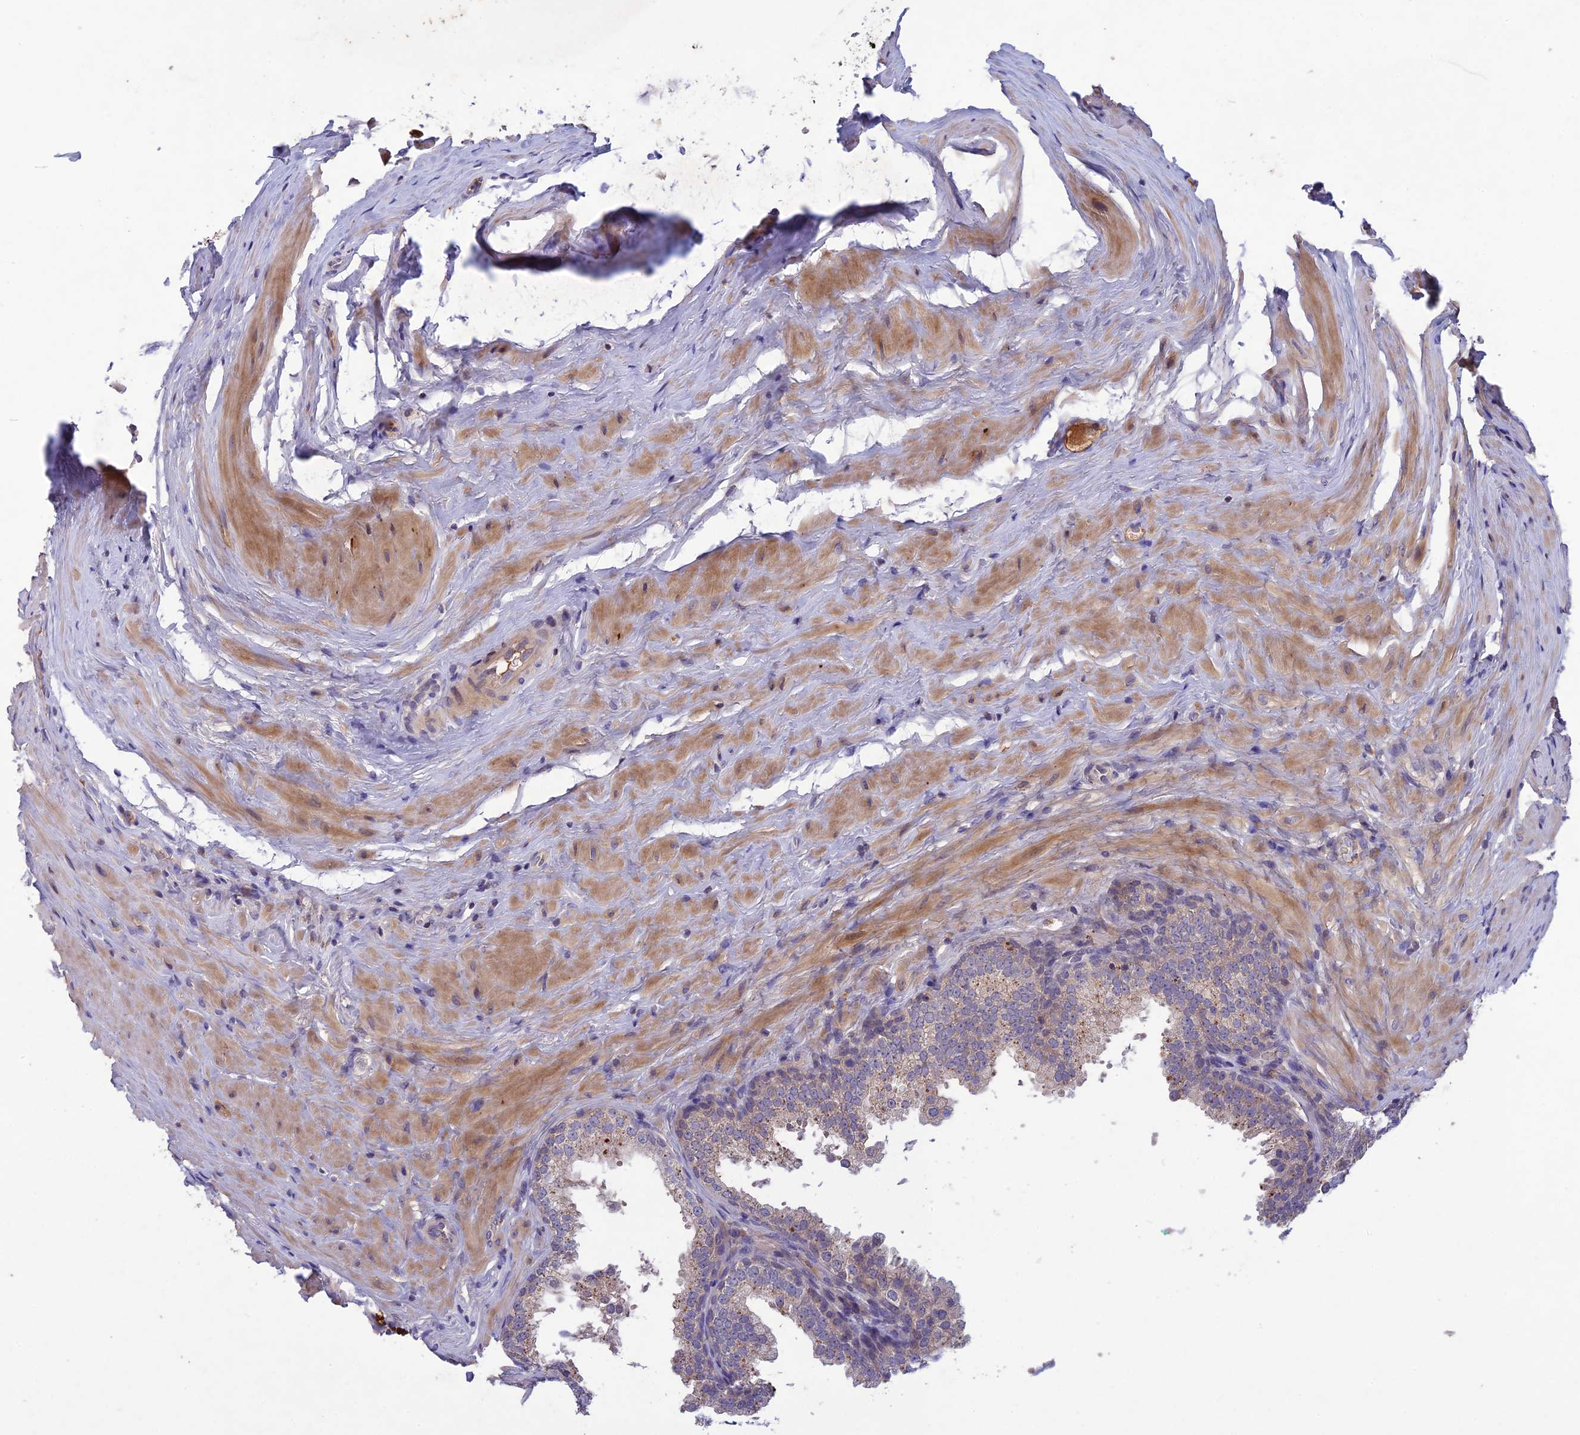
{"staining": {"intensity": "weak", "quantity": "<25%", "location": "cytoplasmic/membranous"}, "tissue": "prostate", "cell_type": "Glandular cells", "image_type": "normal", "snomed": [{"axis": "morphology", "description": "Normal tissue, NOS"}, {"axis": "topography", "description": "Prostate"}], "caption": "Immunohistochemistry micrograph of benign prostate stained for a protein (brown), which displays no expression in glandular cells.", "gene": "ADO", "patient": {"sex": "male", "age": 60}}